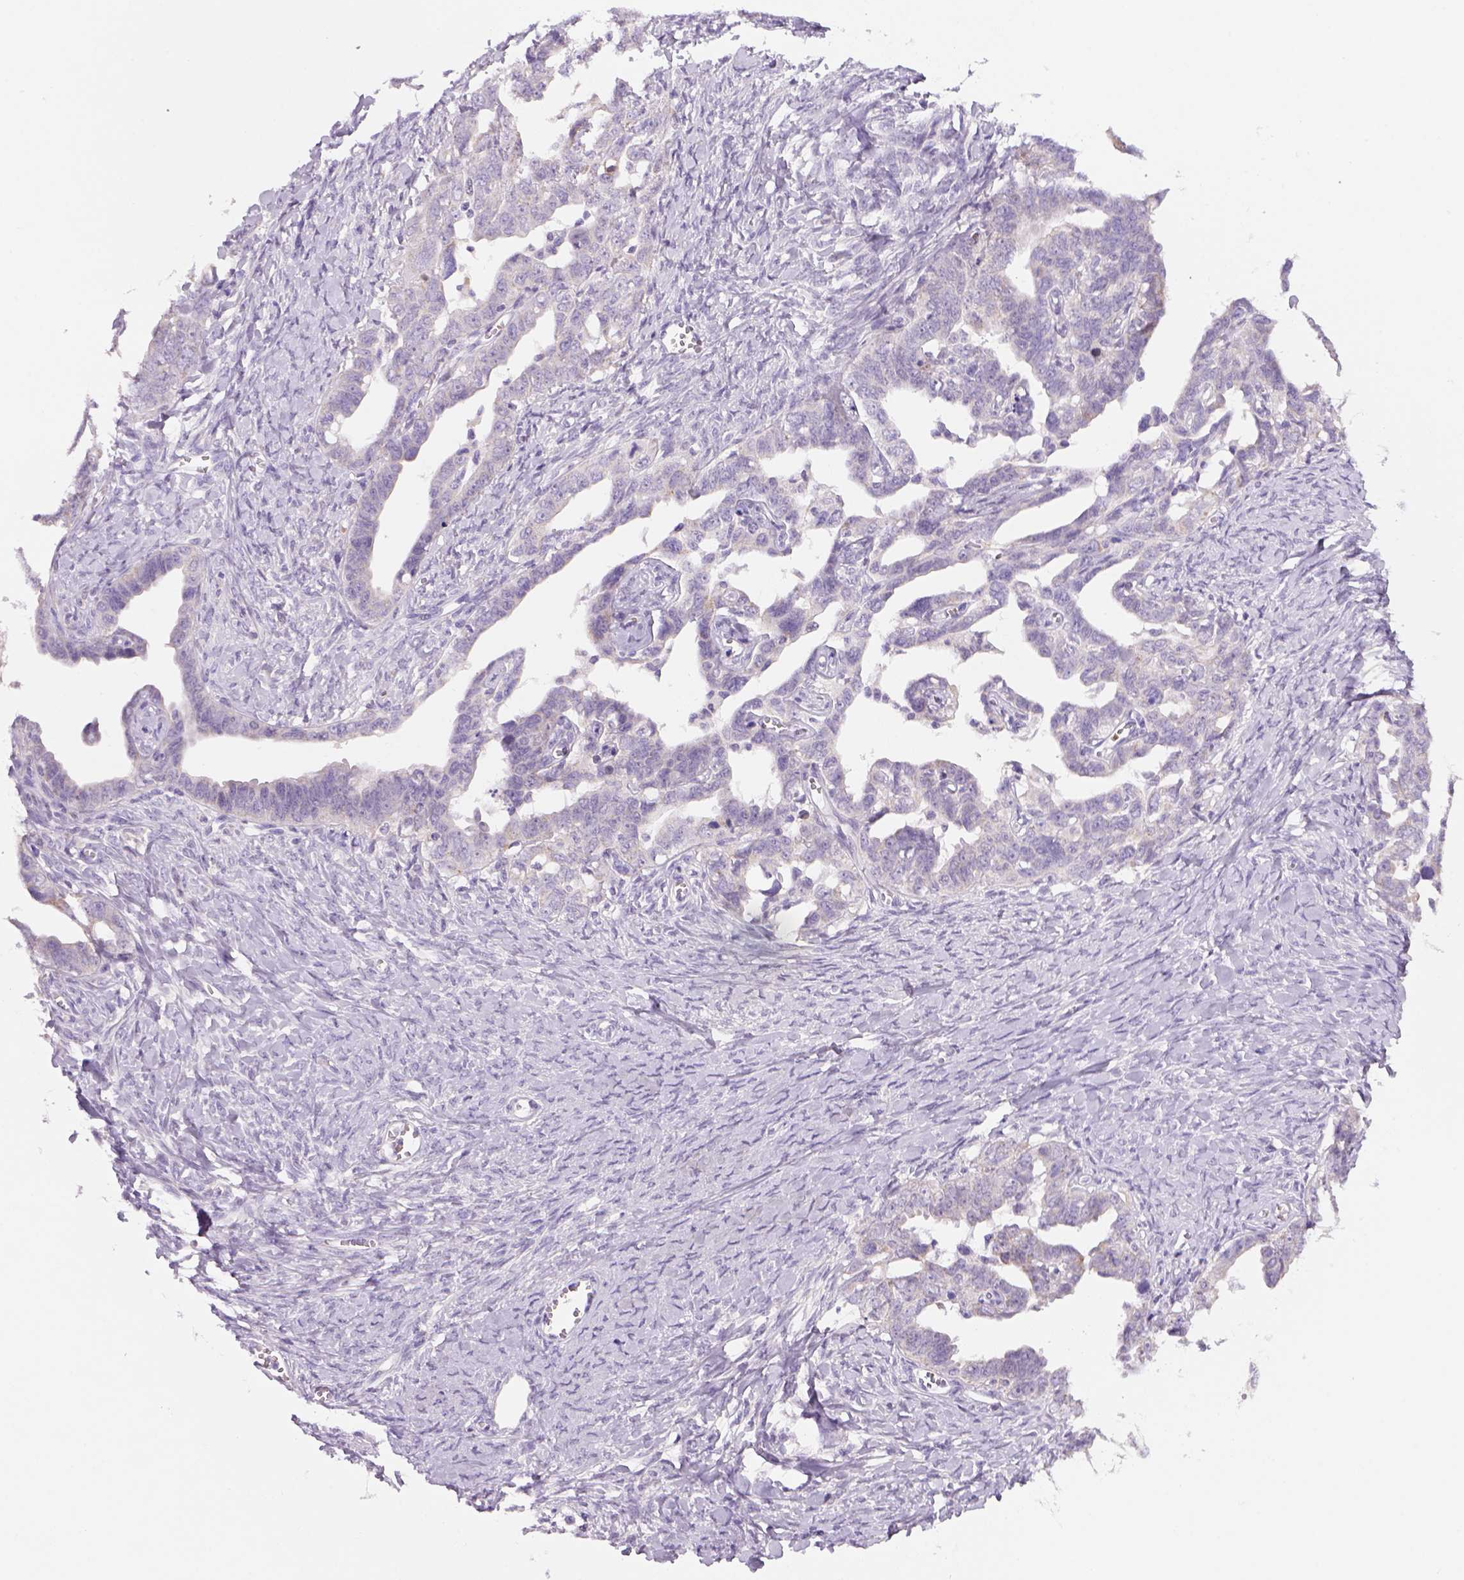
{"staining": {"intensity": "negative", "quantity": "none", "location": "none"}, "tissue": "ovarian cancer", "cell_type": "Tumor cells", "image_type": "cancer", "snomed": [{"axis": "morphology", "description": "Cystadenocarcinoma, serous, NOS"}, {"axis": "topography", "description": "Ovary"}], "caption": "The micrograph exhibits no significant staining in tumor cells of serous cystadenocarcinoma (ovarian).", "gene": "ADGRV1", "patient": {"sex": "female", "age": 69}}